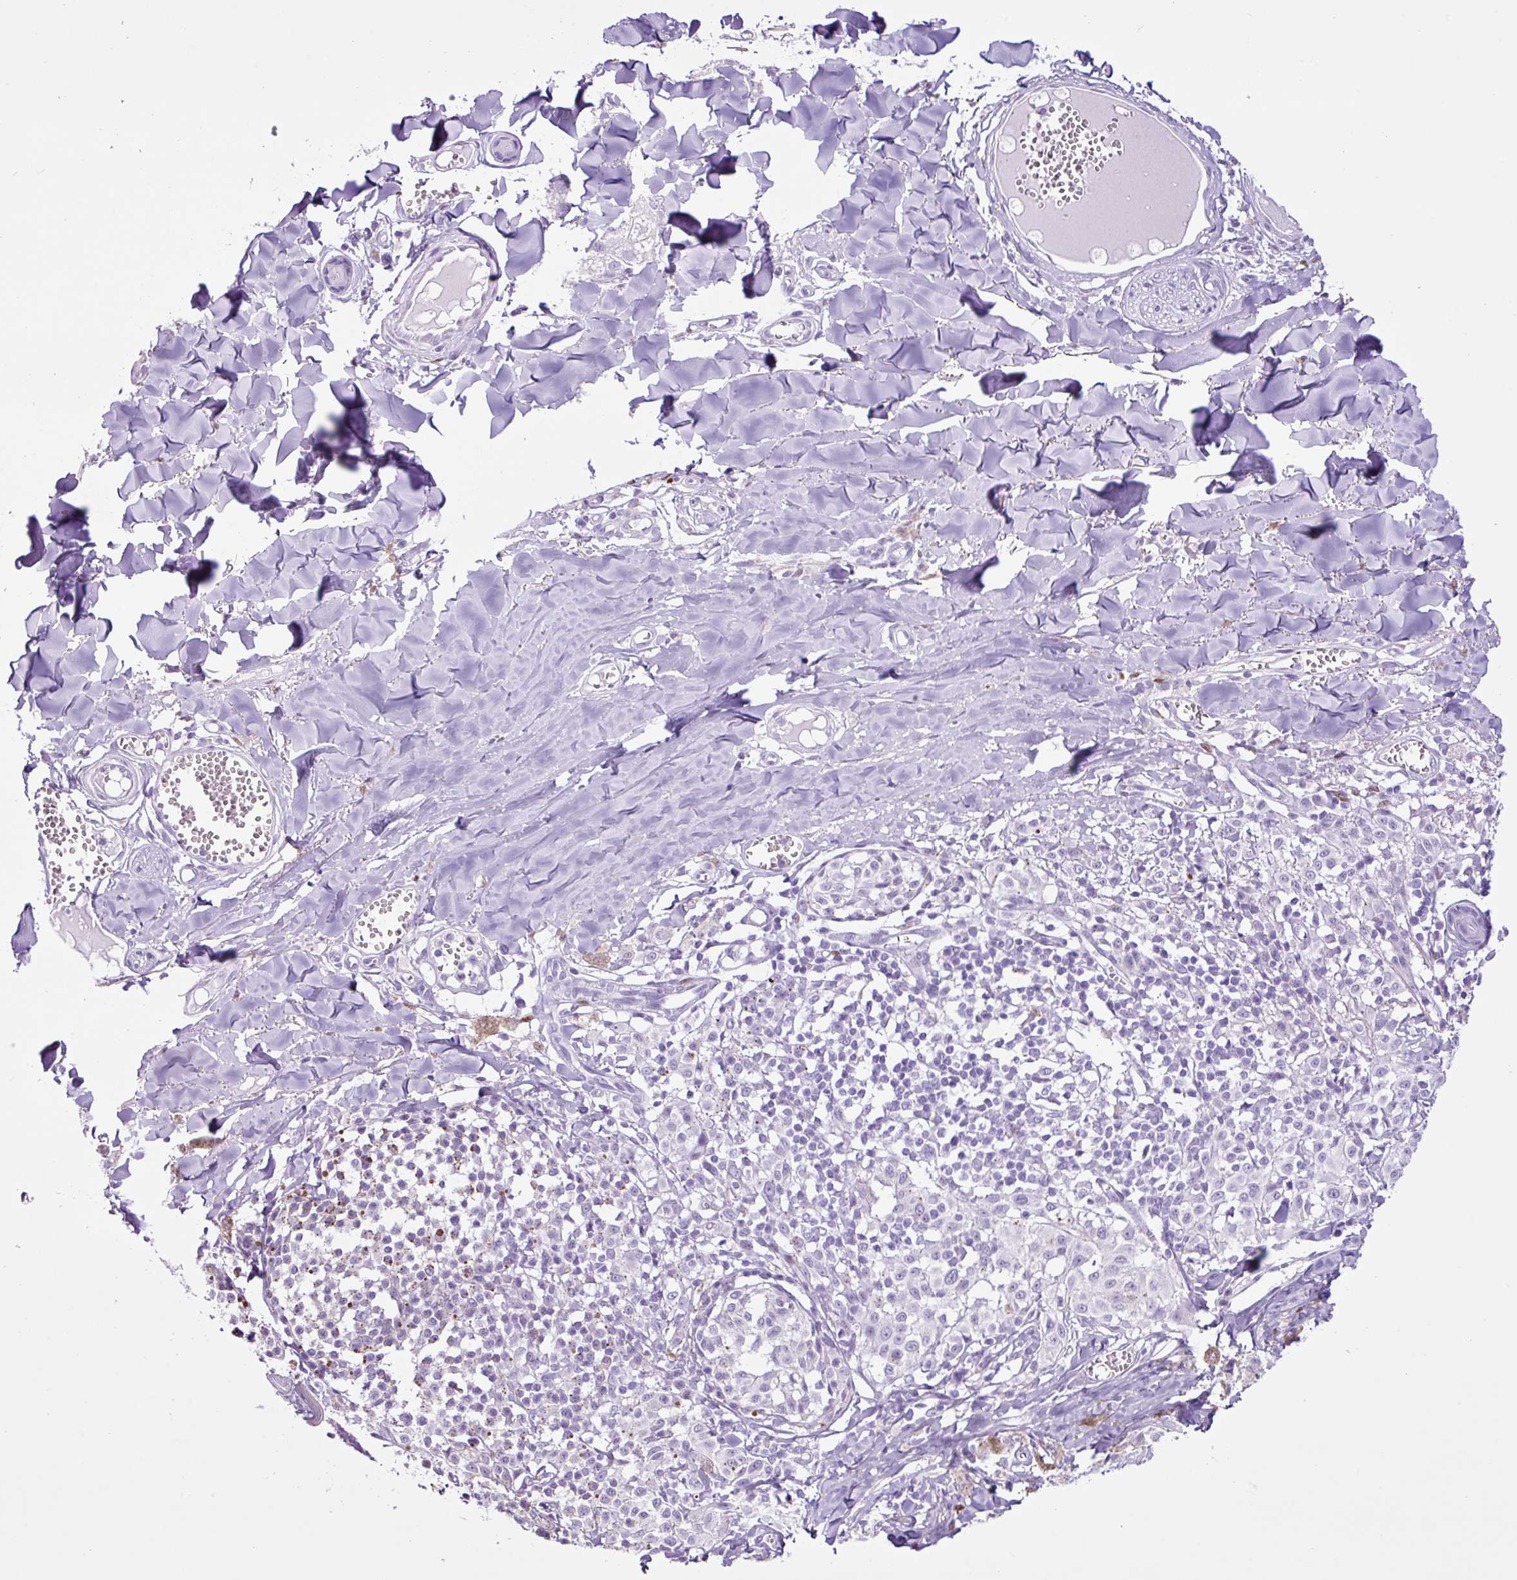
{"staining": {"intensity": "negative", "quantity": "none", "location": "none"}, "tissue": "melanoma", "cell_type": "Tumor cells", "image_type": "cancer", "snomed": [{"axis": "morphology", "description": "Malignant melanoma, NOS"}, {"axis": "topography", "description": "Skin"}], "caption": "Image shows no significant protein staining in tumor cells of malignant melanoma.", "gene": "PGR", "patient": {"sex": "female", "age": 43}}